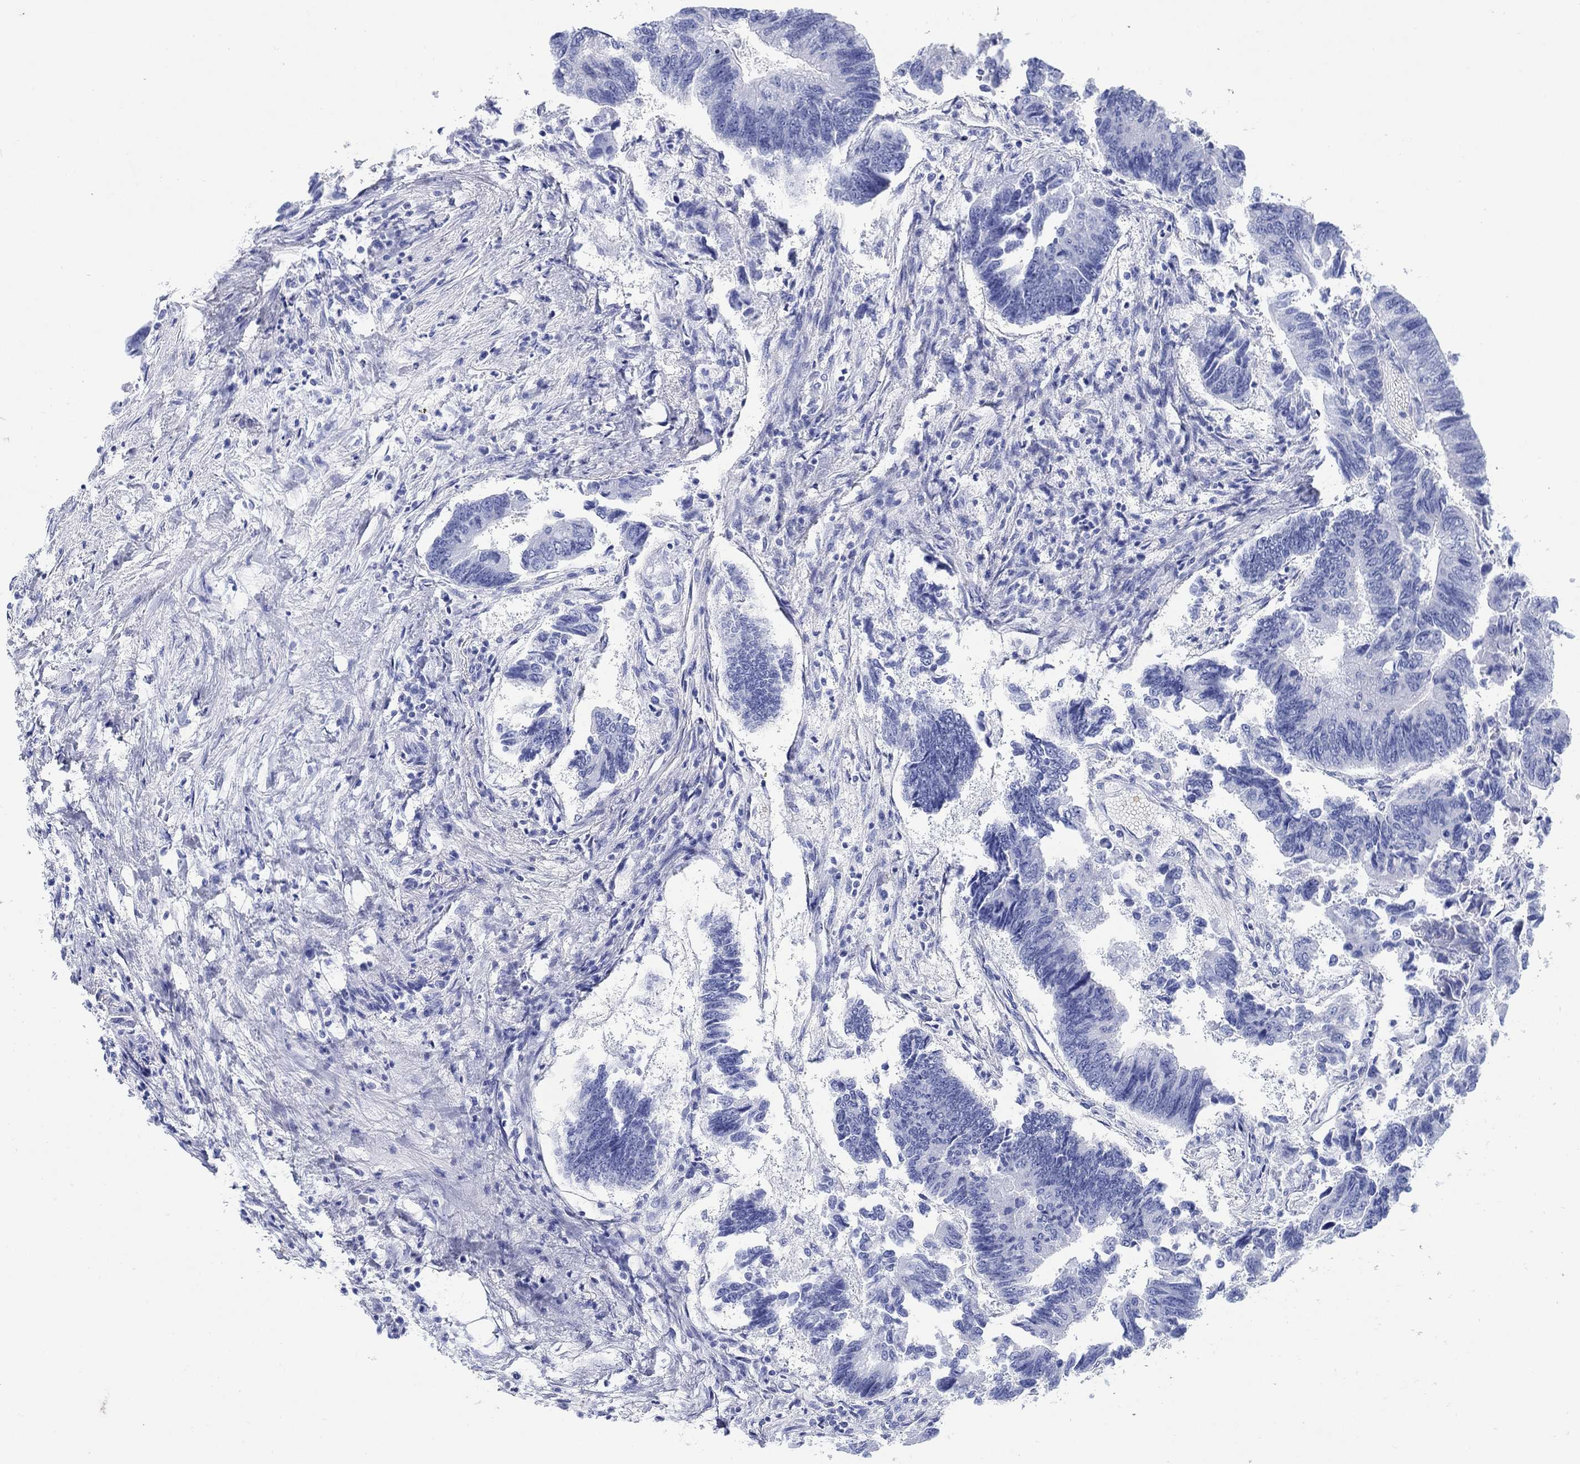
{"staining": {"intensity": "negative", "quantity": "none", "location": "none"}, "tissue": "colorectal cancer", "cell_type": "Tumor cells", "image_type": "cancer", "snomed": [{"axis": "morphology", "description": "Adenocarcinoma, NOS"}, {"axis": "topography", "description": "Colon"}], "caption": "Immunohistochemistry of colorectal cancer (adenocarcinoma) reveals no staining in tumor cells. The staining is performed using DAB (3,3'-diaminobenzidine) brown chromogen with nuclei counter-stained in using hematoxylin.", "gene": "ZDHHC14", "patient": {"sex": "female", "age": 65}}